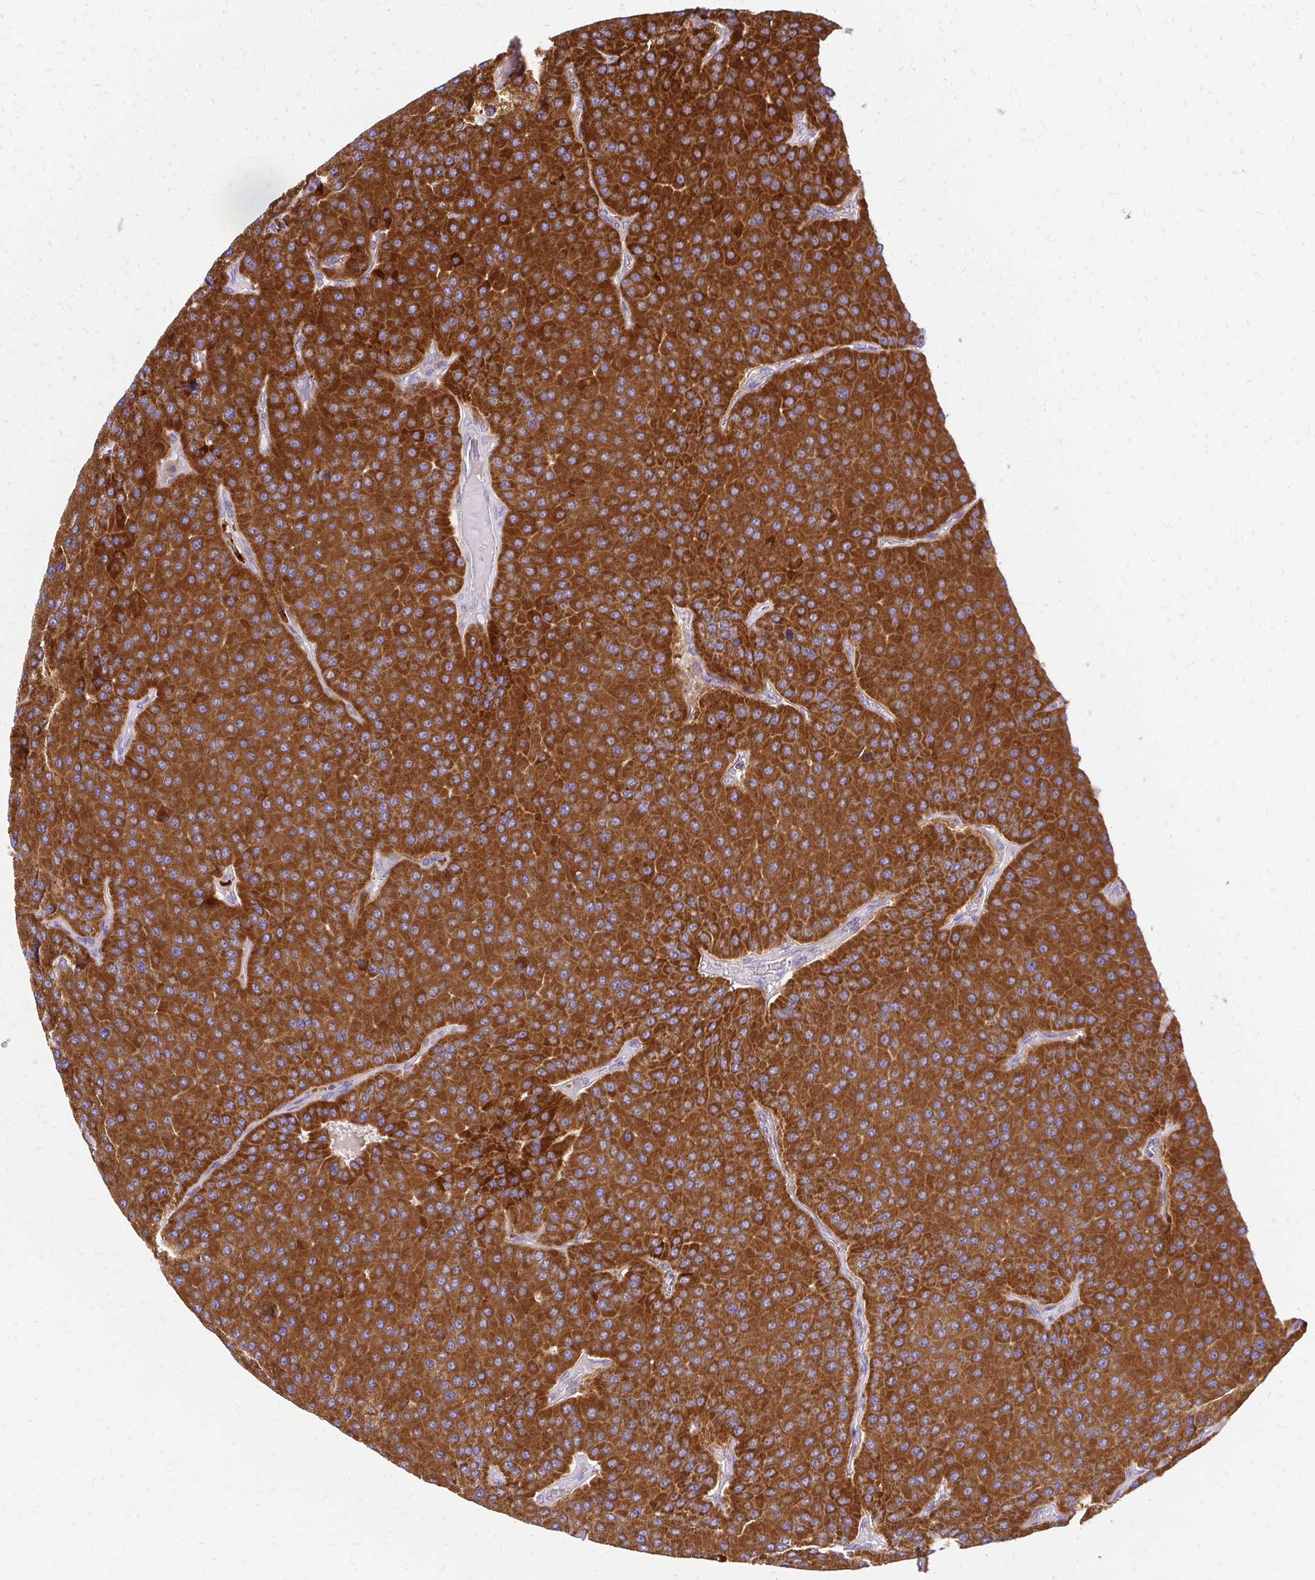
{"staining": {"intensity": "strong", "quantity": ">75%", "location": "cytoplasmic/membranous"}, "tissue": "parathyroid gland", "cell_type": "Glandular cells", "image_type": "normal", "snomed": [{"axis": "morphology", "description": "Normal tissue, NOS"}, {"axis": "morphology", "description": "Adenoma, NOS"}, {"axis": "topography", "description": "Parathyroid gland"}], "caption": "Immunohistochemical staining of benign human parathyroid gland exhibits strong cytoplasmic/membranous protein positivity in approximately >75% of glandular cells. Using DAB (brown) and hematoxylin (blue) stains, captured at high magnification using brightfield microscopy.", "gene": "MRPL13", "patient": {"sex": "female", "age": 86}}